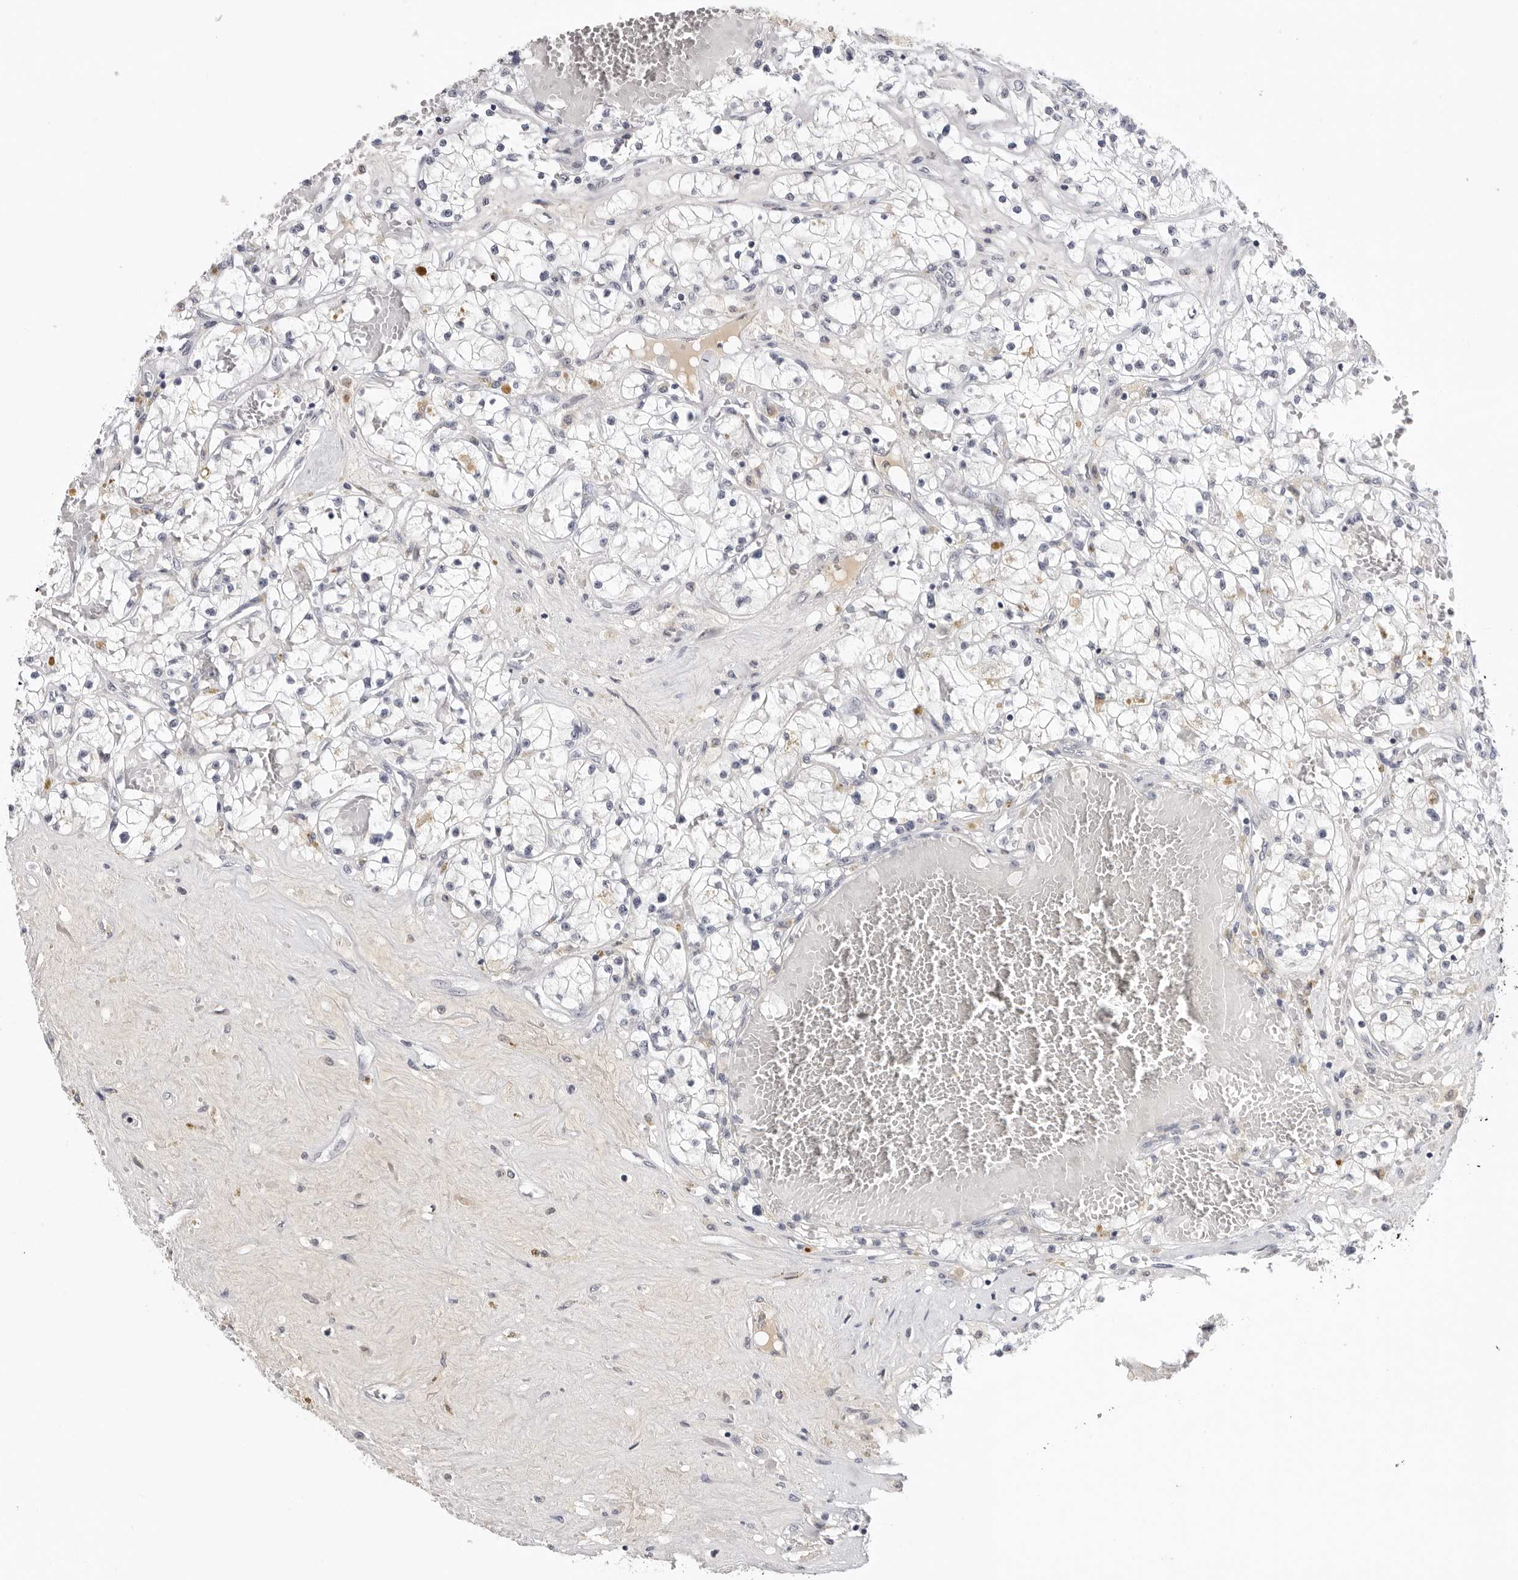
{"staining": {"intensity": "negative", "quantity": "none", "location": "none"}, "tissue": "renal cancer", "cell_type": "Tumor cells", "image_type": "cancer", "snomed": [{"axis": "morphology", "description": "Normal tissue, NOS"}, {"axis": "morphology", "description": "Adenocarcinoma, NOS"}, {"axis": "topography", "description": "Kidney"}], "caption": "This is a image of immunohistochemistry (IHC) staining of adenocarcinoma (renal), which shows no expression in tumor cells. The staining is performed using DAB brown chromogen with nuclei counter-stained in using hematoxylin.", "gene": "ZNF502", "patient": {"sex": "male", "age": 68}}